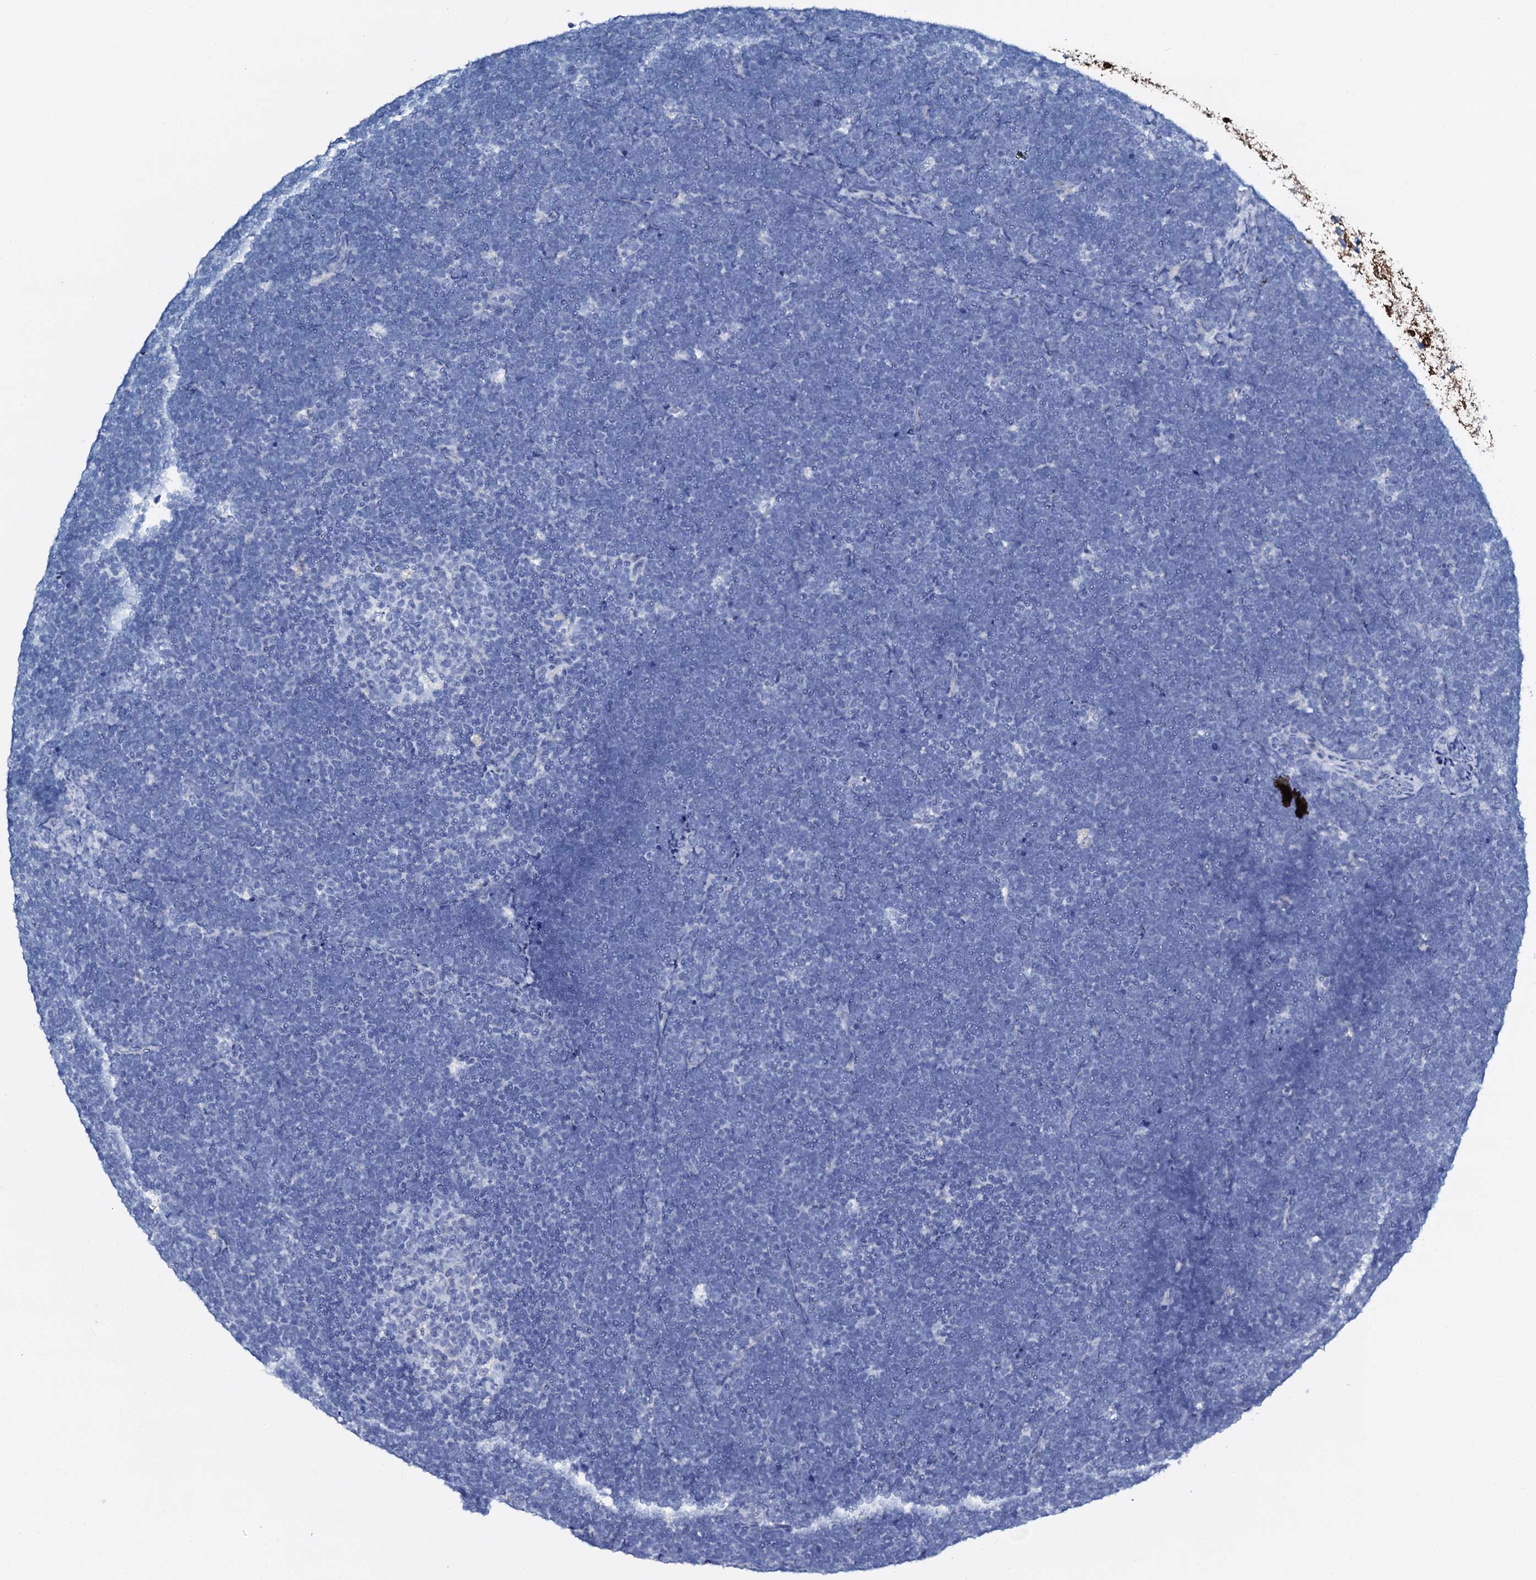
{"staining": {"intensity": "negative", "quantity": "none", "location": "none"}, "tissue": "lymphoma", "cell_type": "Tumor cells", "image_type": "cancer", "snomed": [{"axis": "morphology", "description": "Malignant lymphoma, non-Hodgkin's type, High grade"}, {"axis": "topography", "description": "Lymph node"}], "caption": "This is an IHC image of human lymphoma. There is no staining in tumor cells.", "gene": "AMER2", "patient": {"sex": "male", "age": 13}}